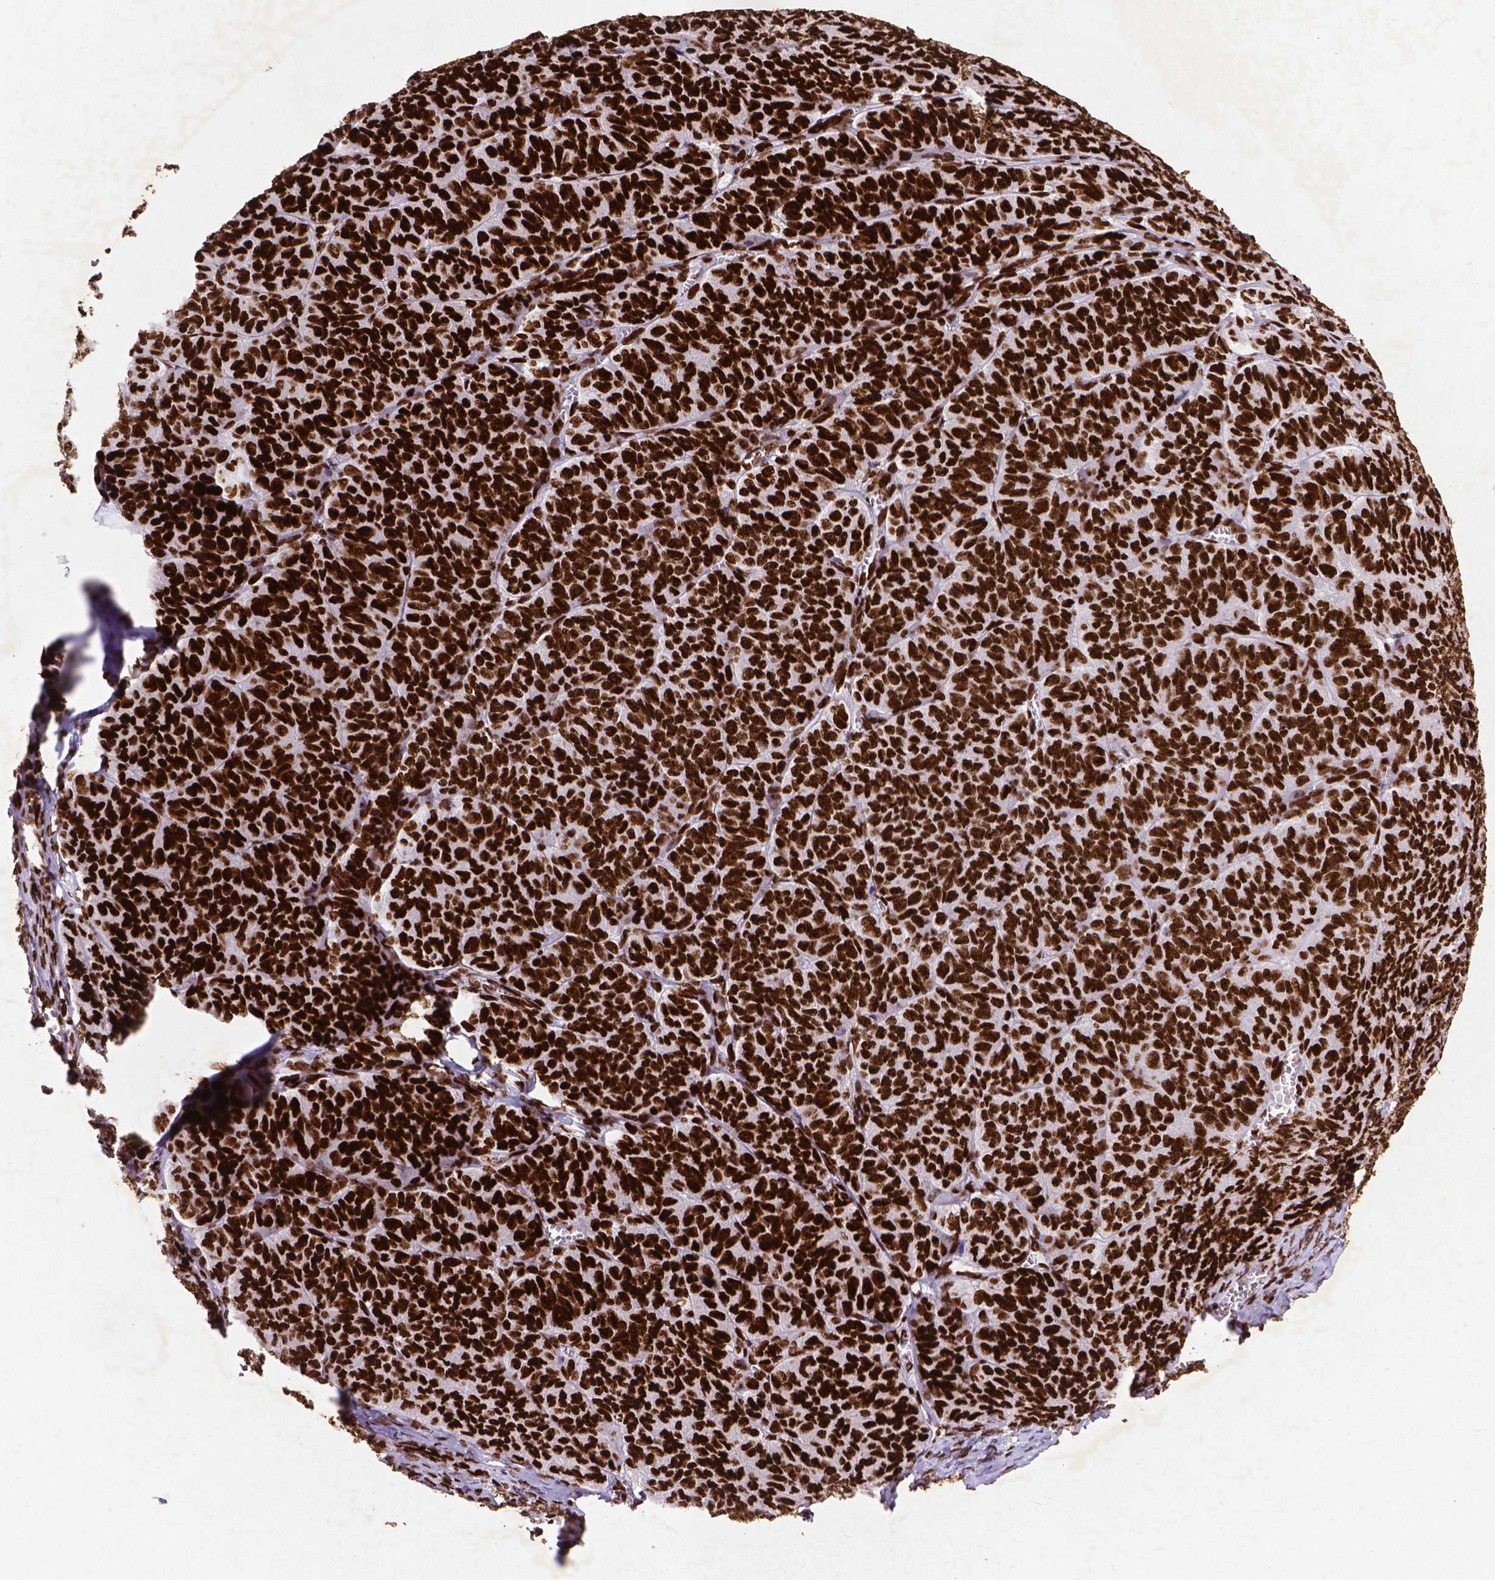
{"staining": {"intensity": "strong", "quantity": ">75%", "location": "nuclear"}, "tissue": "ovarian cancer", "cell_type": "Tumor cells", "image_type": "cancer", "snomed": [{"axis": "morphology", "description": "Carcinoma, endometroid"}, {"axis": "topography", "description": "Ovary"}], "caption": "Strong nuclear expression is identified in about >75% of tumor cells in ovarian endometroid carcinoma. (DAB = brown stain, brightfield microscopy at high magnification).", "gene": "CITED2", "patient": {"sex": "female", "age": 80}}